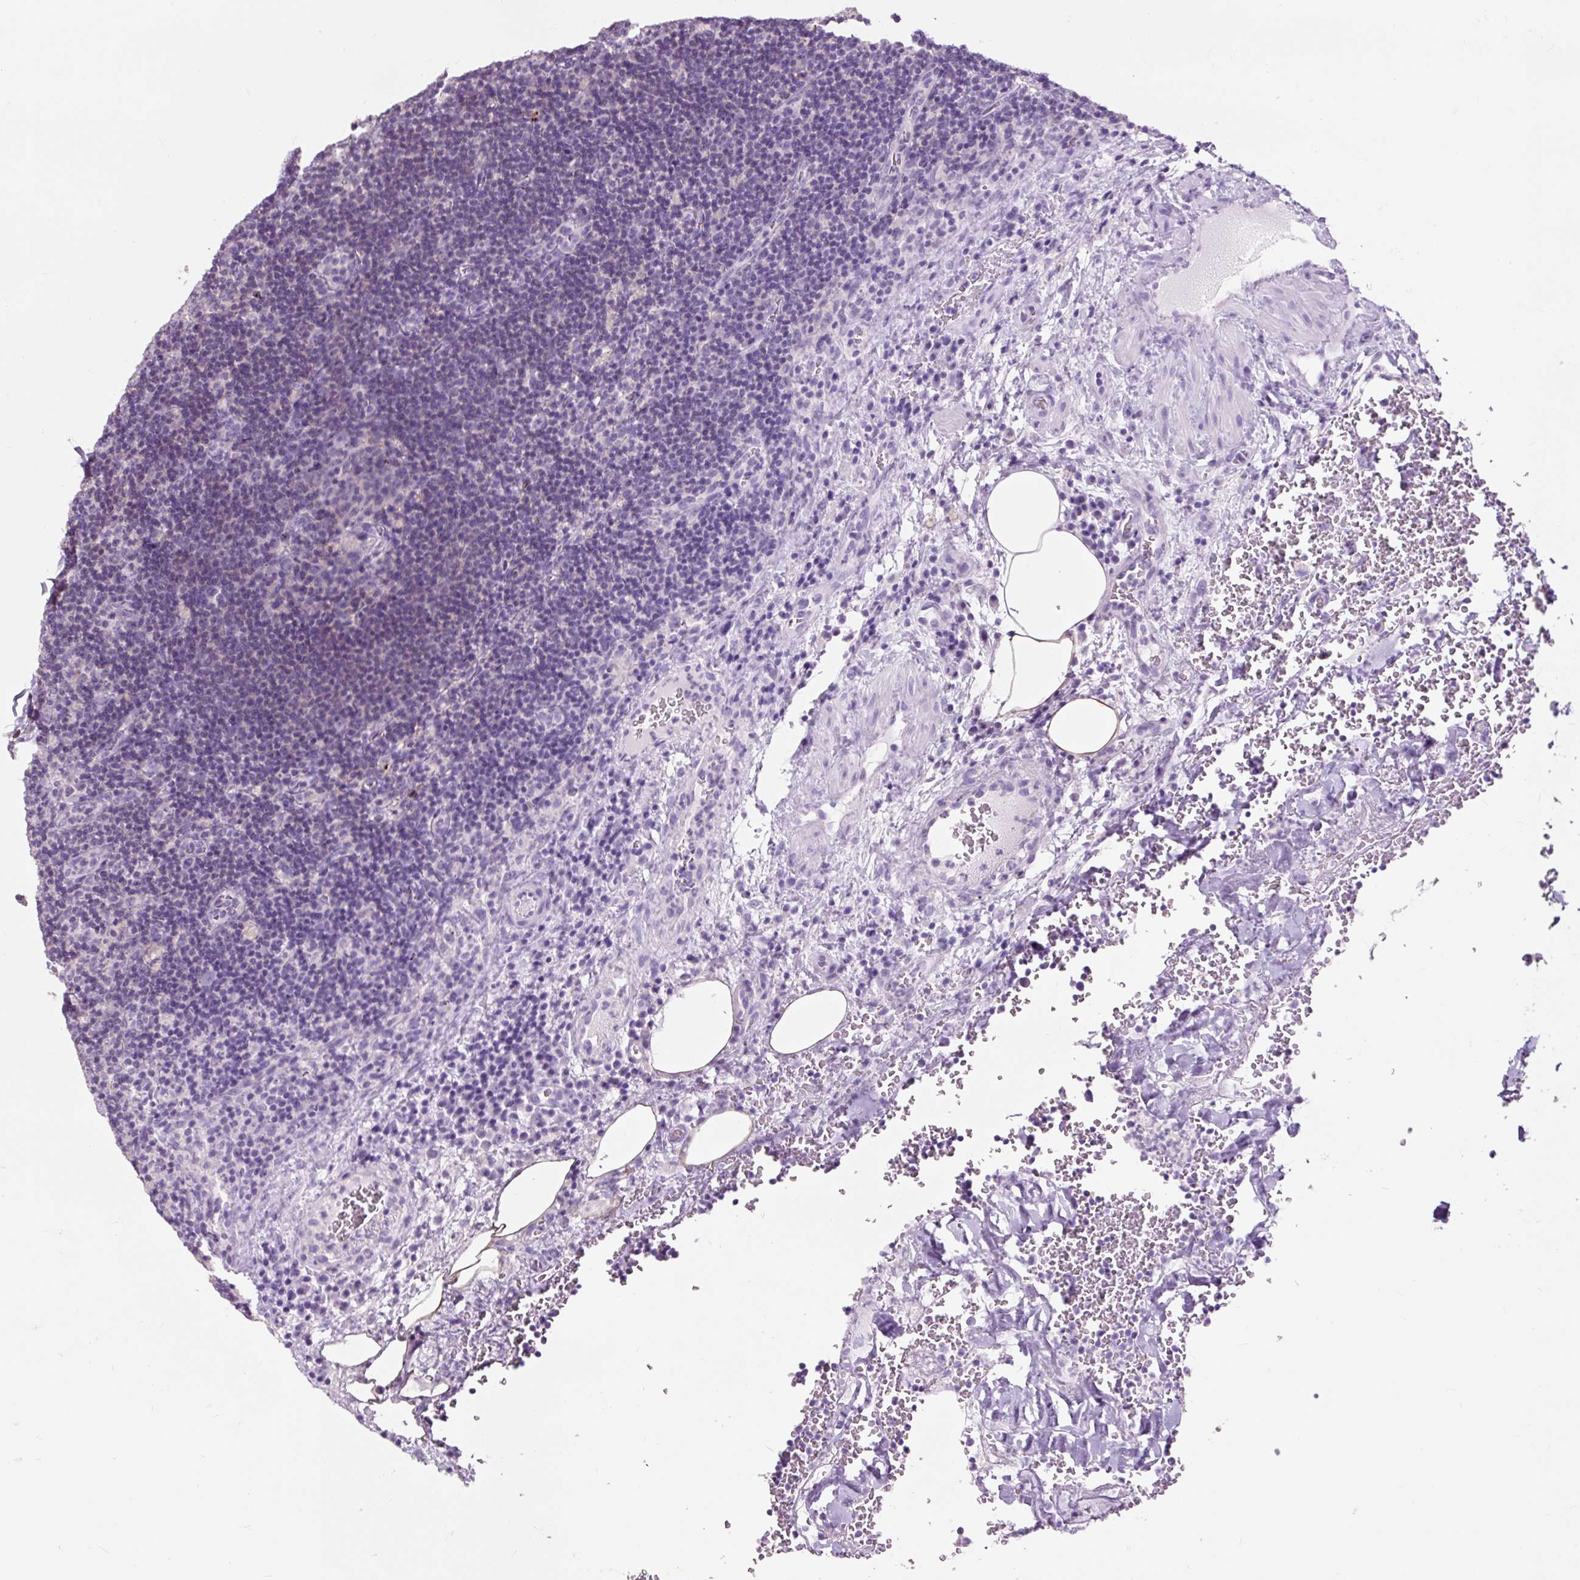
{"staining": {"intensity": "negative", "quantity": "none", "location": "none"}, "tissue": "lymph node", "cell_type": "Germinal center cells", "image_type": "normal", "snomed": [{"axis": "morphology", "description": "Normal tissue, NOS"}, {"axis": "topography", "description": "Lymph node"}], "caption": "Unremarkable lymph node was stained to show a protein in brown. There is no significant staining in germinal center cells. (Stains: DAB (3,3'-diaminobenzidine) immunohistochemistry with hematoxylin counter stain, Microscopy: brightfield microscopy at high magnification).", "gene": "OR10A7", "patient": {"sex": "female", "age": 70}}